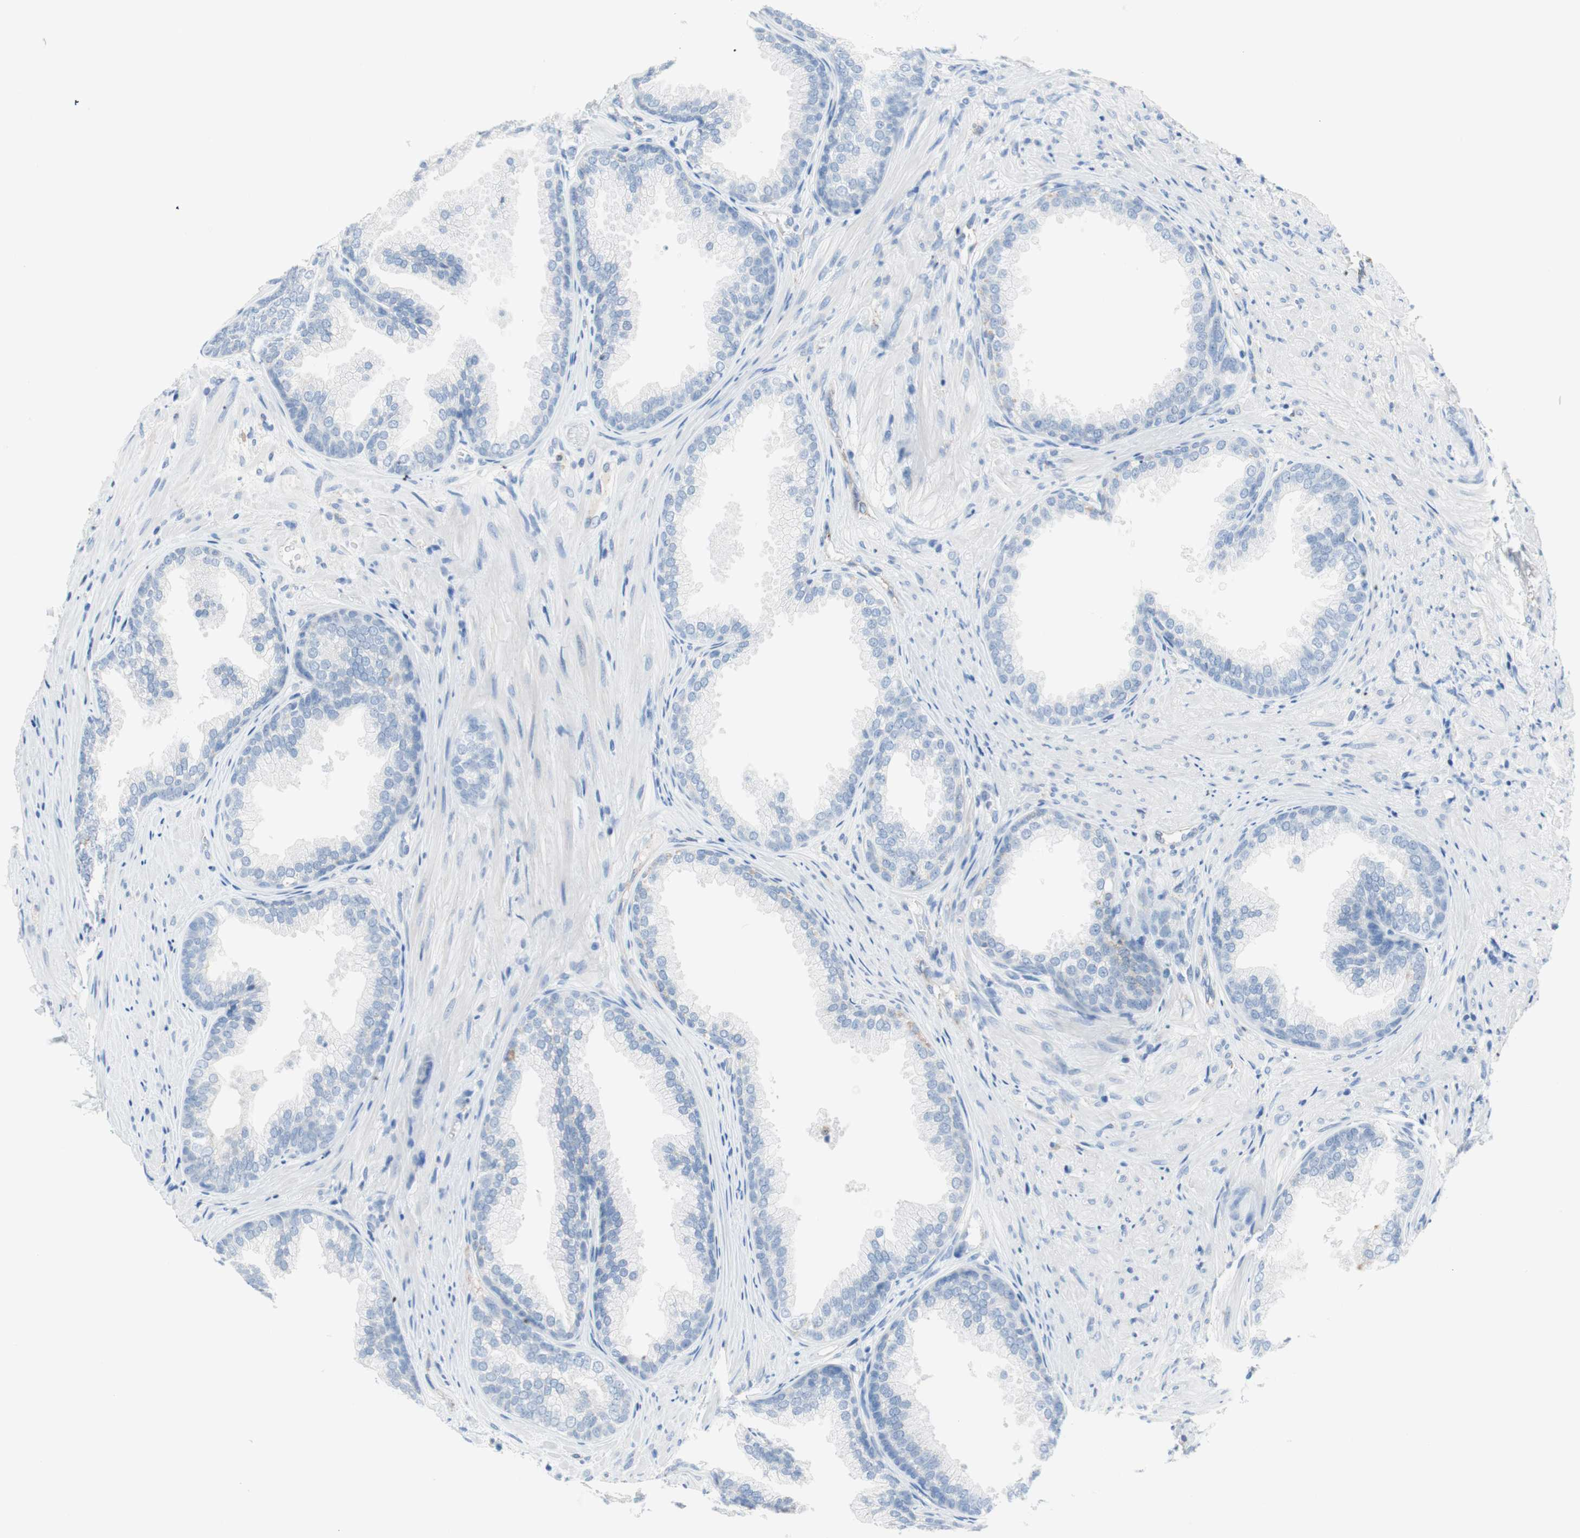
{"staining": {"intensity": "weak", "quantity": "<25%", "location": "cytoplasmic/membranous"}, "tissue": "prostate", "cell_type": "Glandular cells", "image_type": "normal", "snomed": [{"axis": "morphology", "description": "Normal tissue, NOS"}, {"axis": "topography", "description": "Prostate"}], "caption": "This is an immunohistochemistry (IHC) photomicrograph of benign prostate. There is no staining in glandular cells.", "gene": "GLUL", "patient": {"sex": "male", "age": 76}}